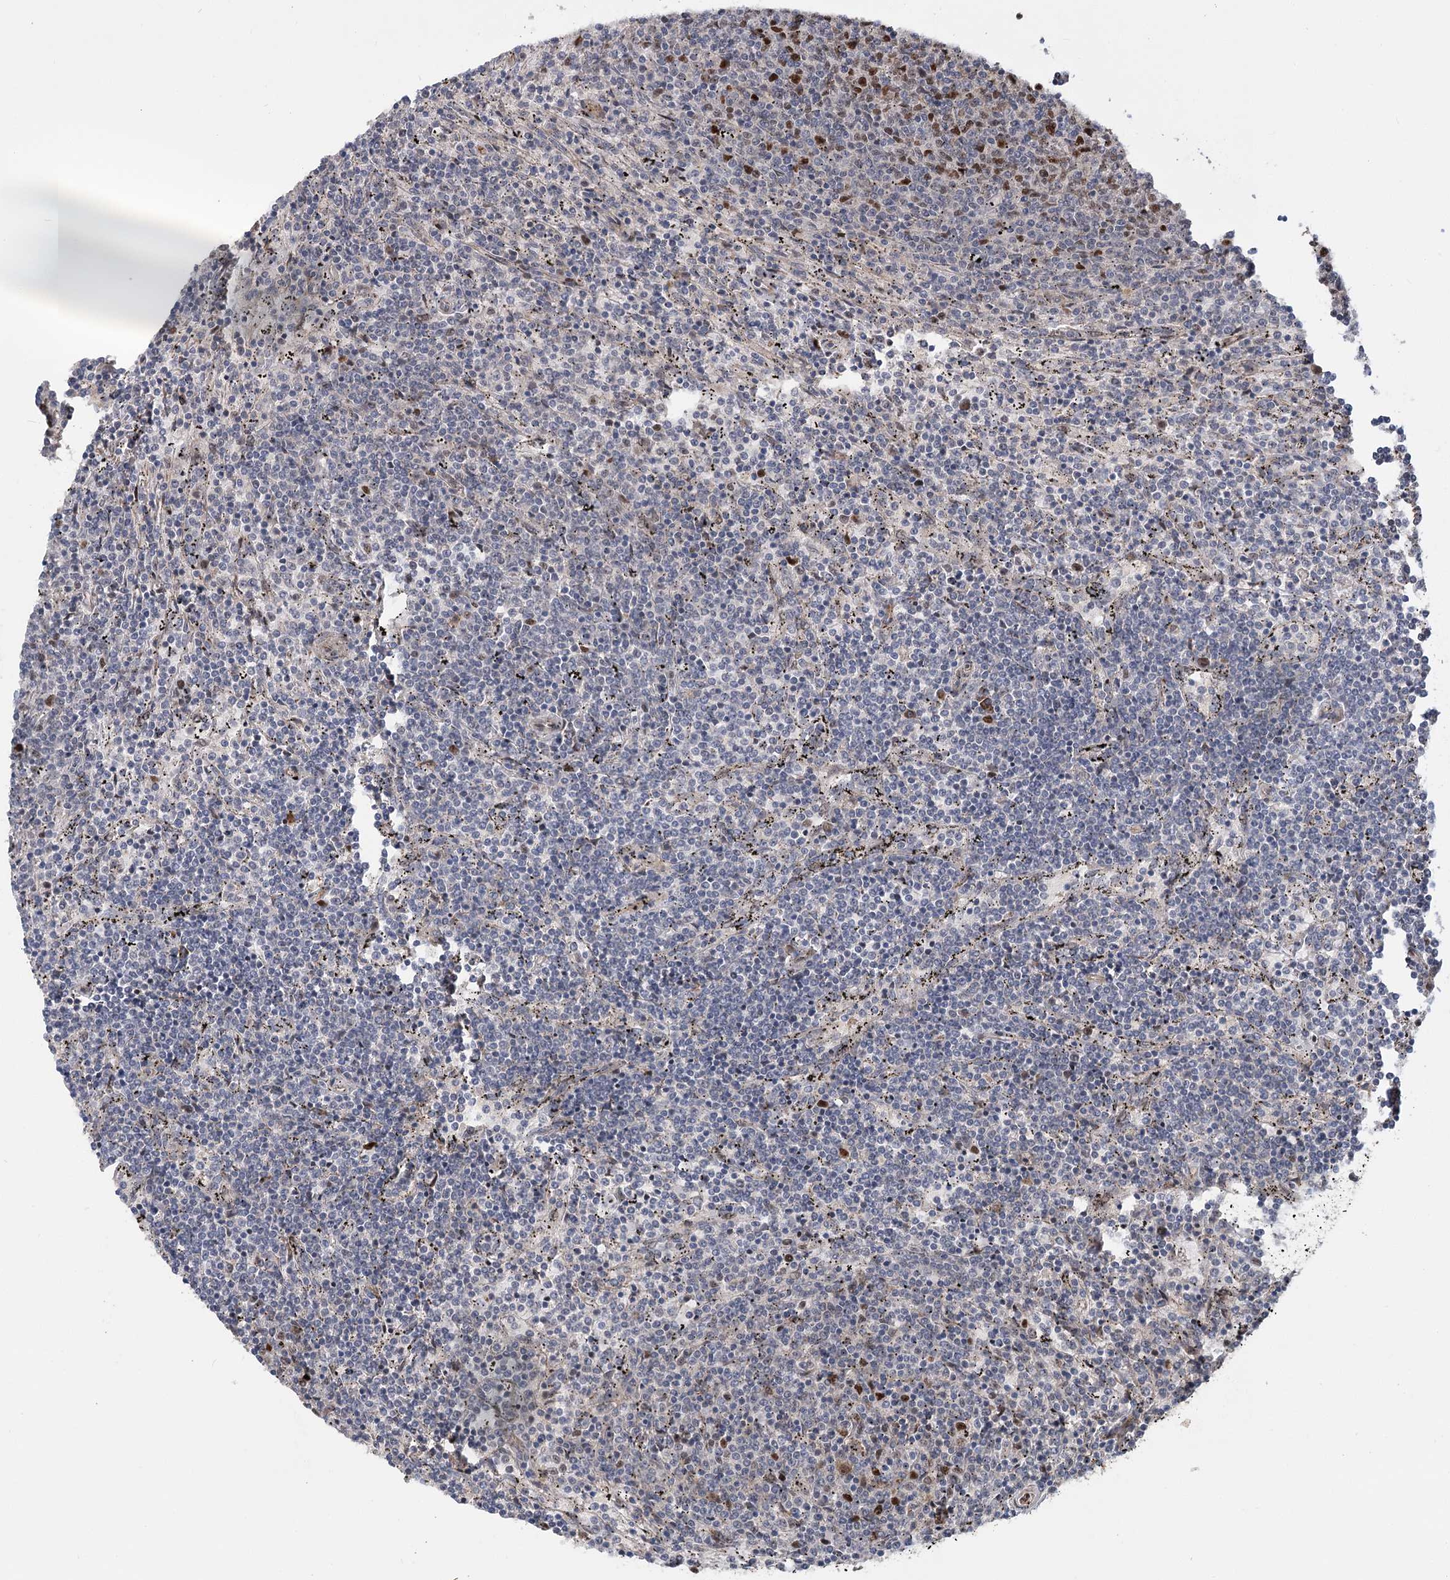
{"staining": {"intensity": "moderate", "quantity": "<25%", "location": "nuclear"}, "tissue": "lymphoma", "cell_type": "Tumor cells", "image_type": "cancer", "snomed": [{"axis": "morphology", "description": "Malignant lymphoma, non-Hodgkin's type, Low grade"}, {"axis": "topography", "description": "Spleen"}], "caption": "An immunohistochemistry micrograph of neoplastic tissue is shown. Protein staining in brown labels moderate nuclear positivity in malignant lymphoma, non-Hodgkin's type (low-grade) within tumor cells.", "gene": "PIK3C2A", "patient": {"sex": "female", "age": 50}}